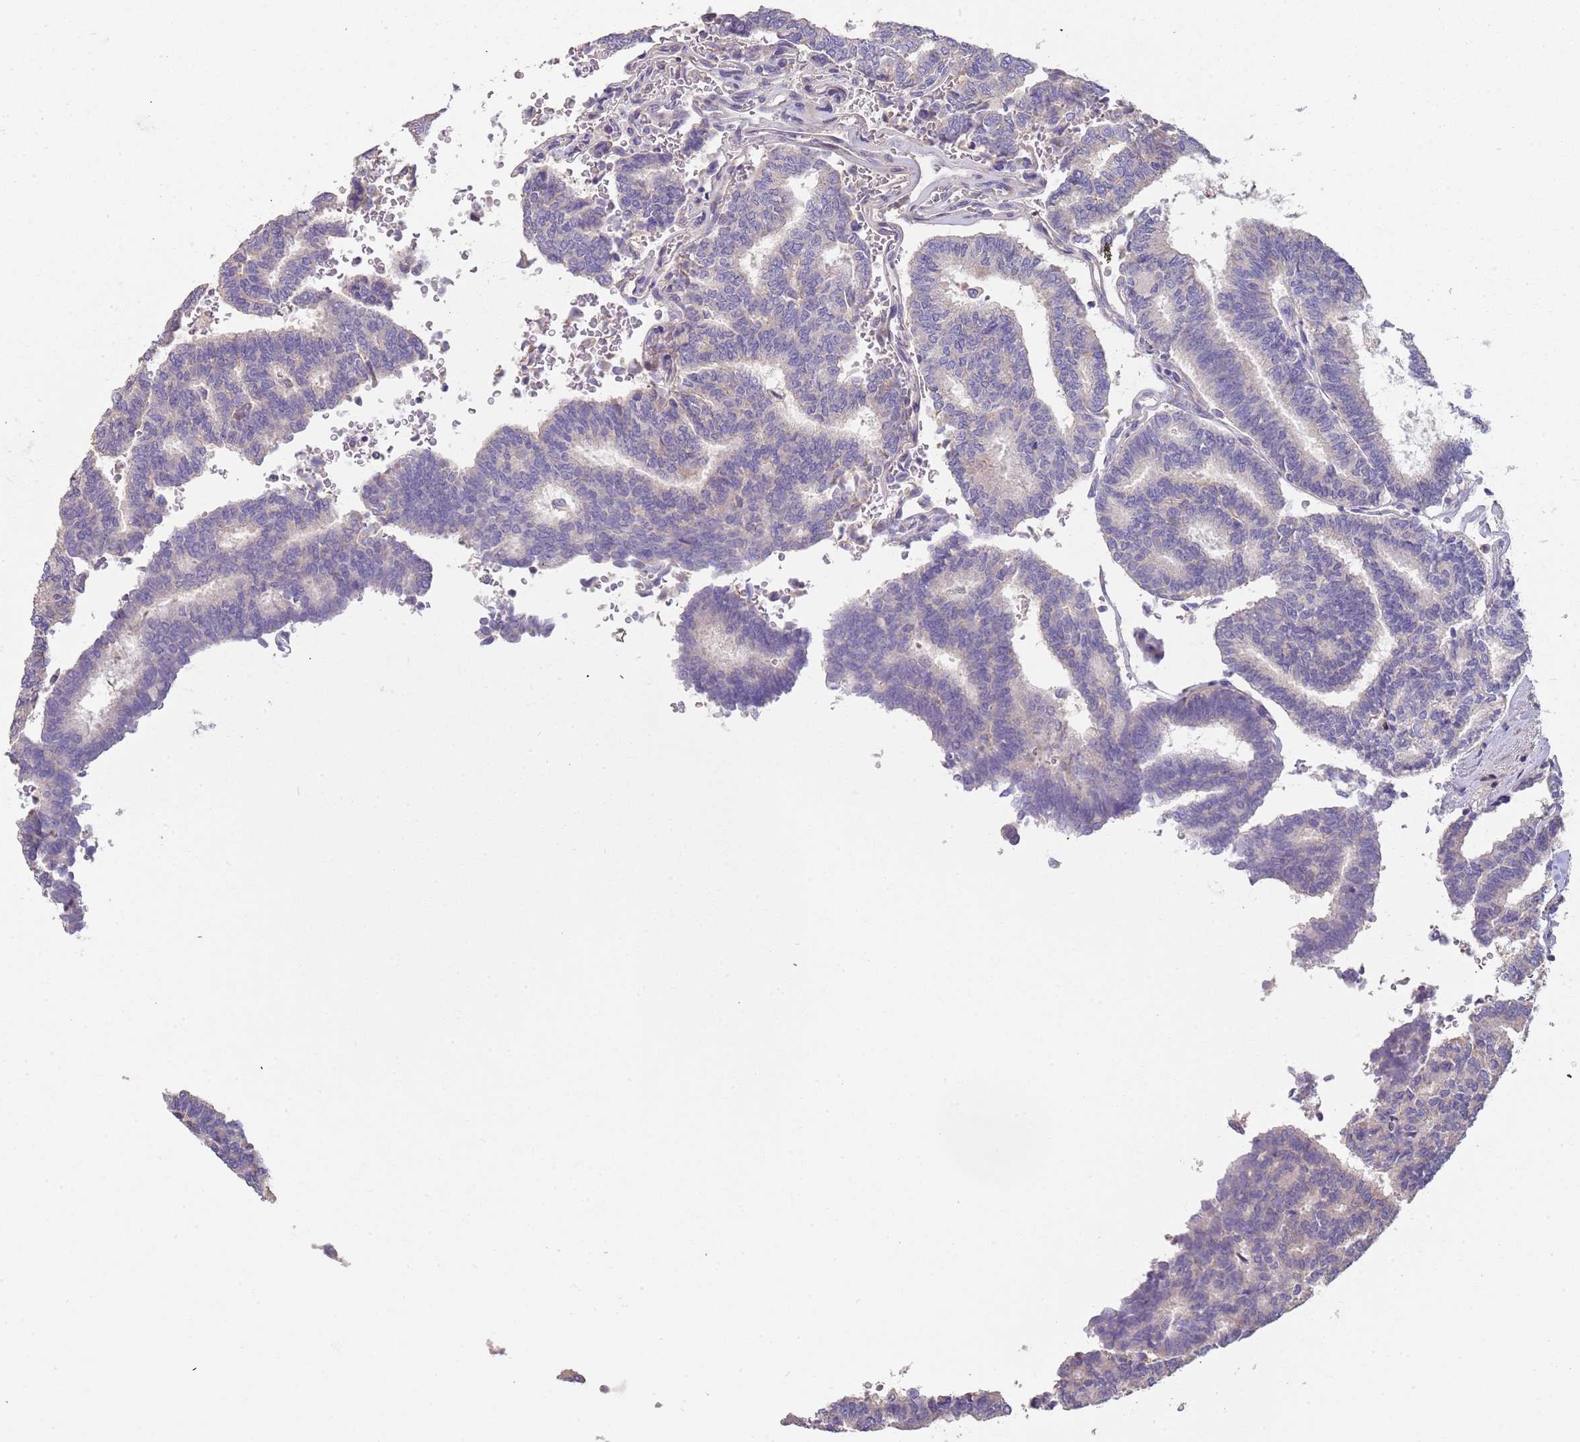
{"staining": {"intensity": "negative", "quantity": "none", "location": "none"}, "tissue": "thyroid cancer", "cell_type": "Tumor cells", "image_type": "cancer", "snomed": [{"axis": "morphology", "description": "Papillary adenocarcinoma, NOS"}, {"axis": "topography", "description": "Thyroid gland"}], "caption": "Tumor cells show no significant positivity in thyroid cancer (papillary adenocarcinoma). (Brightfield microscopy of DAB (3,3'-diaminobenzidine) IHC at high magnification).", "gene": "SUSD1", "patient": {"sex": "female", "age": 35}}